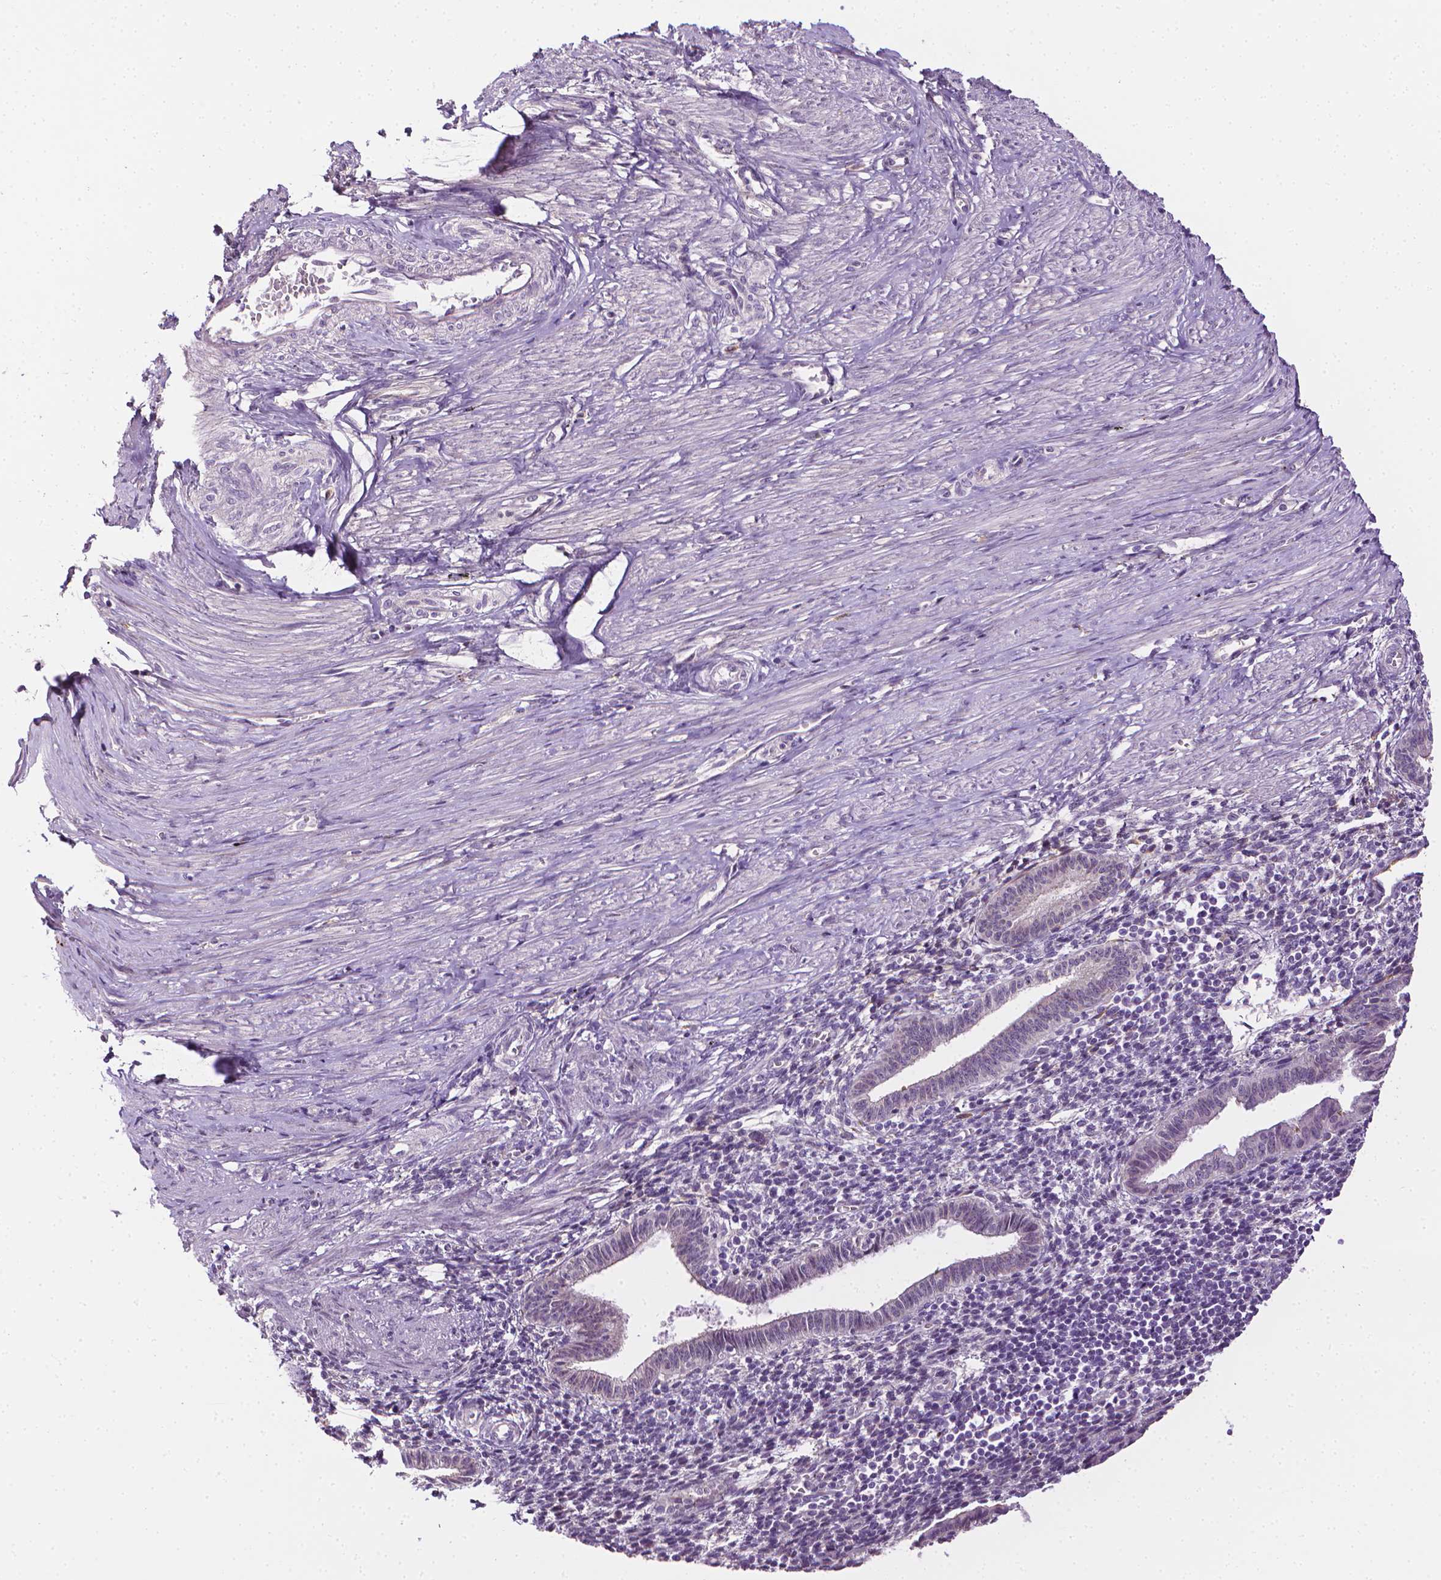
{"staining": {"intensity": "negative", "quantity": "none", "location": "none"}, "tissue": "endometrium", "cell_type": "Cells in endometrial stroma", "image_type": "normal", "snomed": [{"axis": "morphology", "description": "Normal tissue, NOS"}, {"axis": "topography", "description": "Endometrium"}], "caption": "Immunohistochemistry (IHC) photomicrograph of normal endometrium stained for a protein (brown), which shows no positivity in cells in endometrial stroma. (DAB (3,3'-diaminobenzidine) immunohistochemistry visualized using brightfield microscopy, high magnification).", "gene": "MCOLN3", "patient": {"sex": "female", "age": 37}}